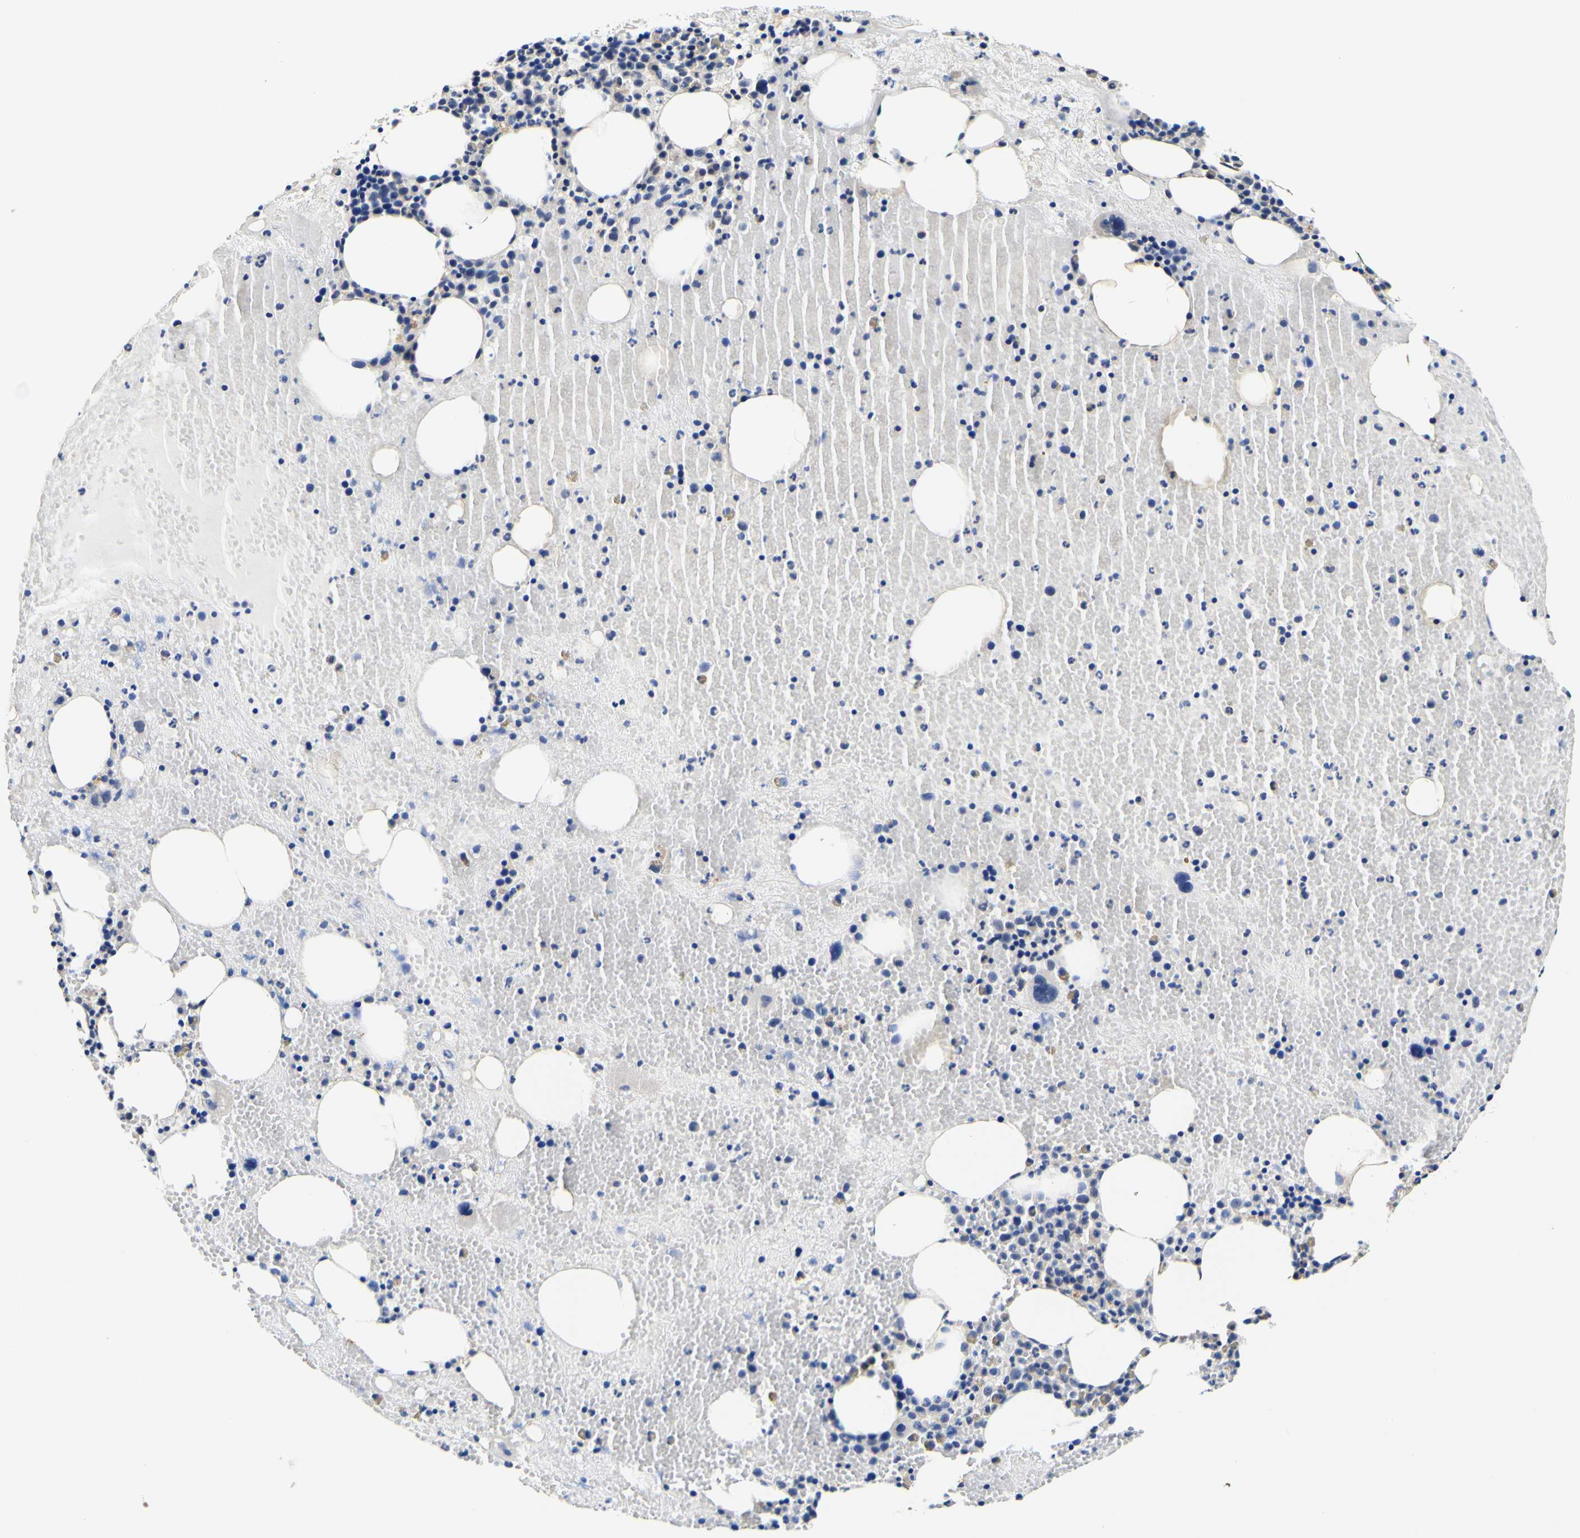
{"staining": {"intensity": "moderate", "quantity": "<25%", "location": "cytoplasmic/membranous"}, "tissue": "bone marrow", "cell_type": "Hematopoietic cells", "image_type": "normal", "snomed": [{"axis": "morphology", "description": "Normal tissue, NOS"}, {"axis": "morphology", "description": "Inflammation, NOS"}, {"axis": "topography", "description": "Bone marrow"}], "caption": "Approximately <25% of hematopoietic cells in unremarkable bone marrow reveal moderate cytoplasmic/membranous protein expression as visualized by brown immunohistochemical staining.", "gene": "CAMK4", "patient": {"sex": "male", "age": 43}}